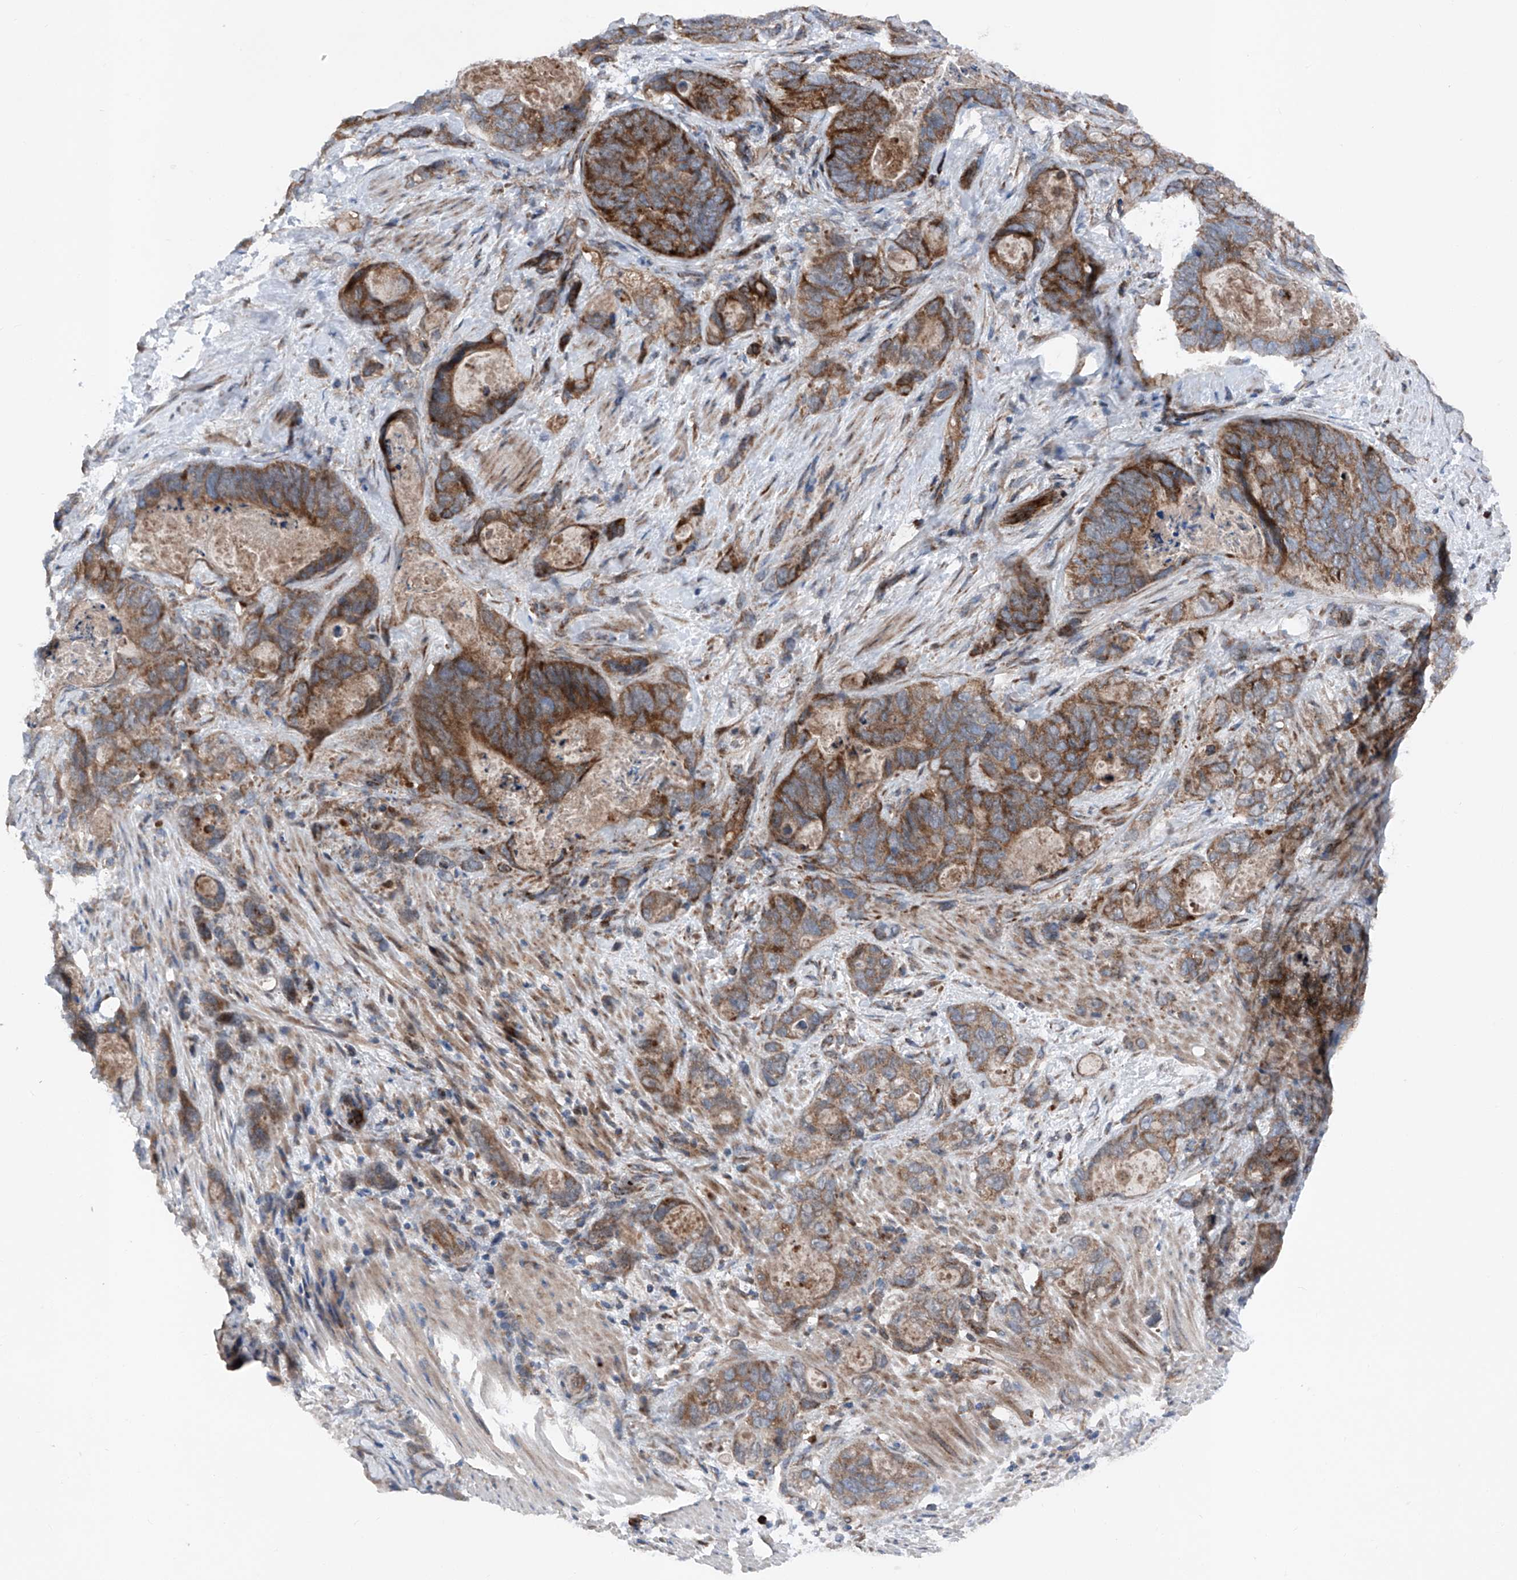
{"staining": {"intensity": "strong", "quantity": ">75%", "location": "cytoplasmic/membranous"}, "tissue": "stomach cancer", "cell_type": "Tumor cells", "image_type": "cancer", "snomed": [{"axis": "morphology", "description": "Normal tissue, NOS"}, {"axis": "morphology", "description": "Adenocarcinoma, NOS"}, {"axis": "topography", "description": "Stomach"}], "caption": "About >75% of tumor cells in stomach cancer reveal strong cytoplasmic/membranous protein expression as visualized by brown immunohistochemical staining.", "gene": "DAD1", "patient": {"sex": "female", "age": 89}}